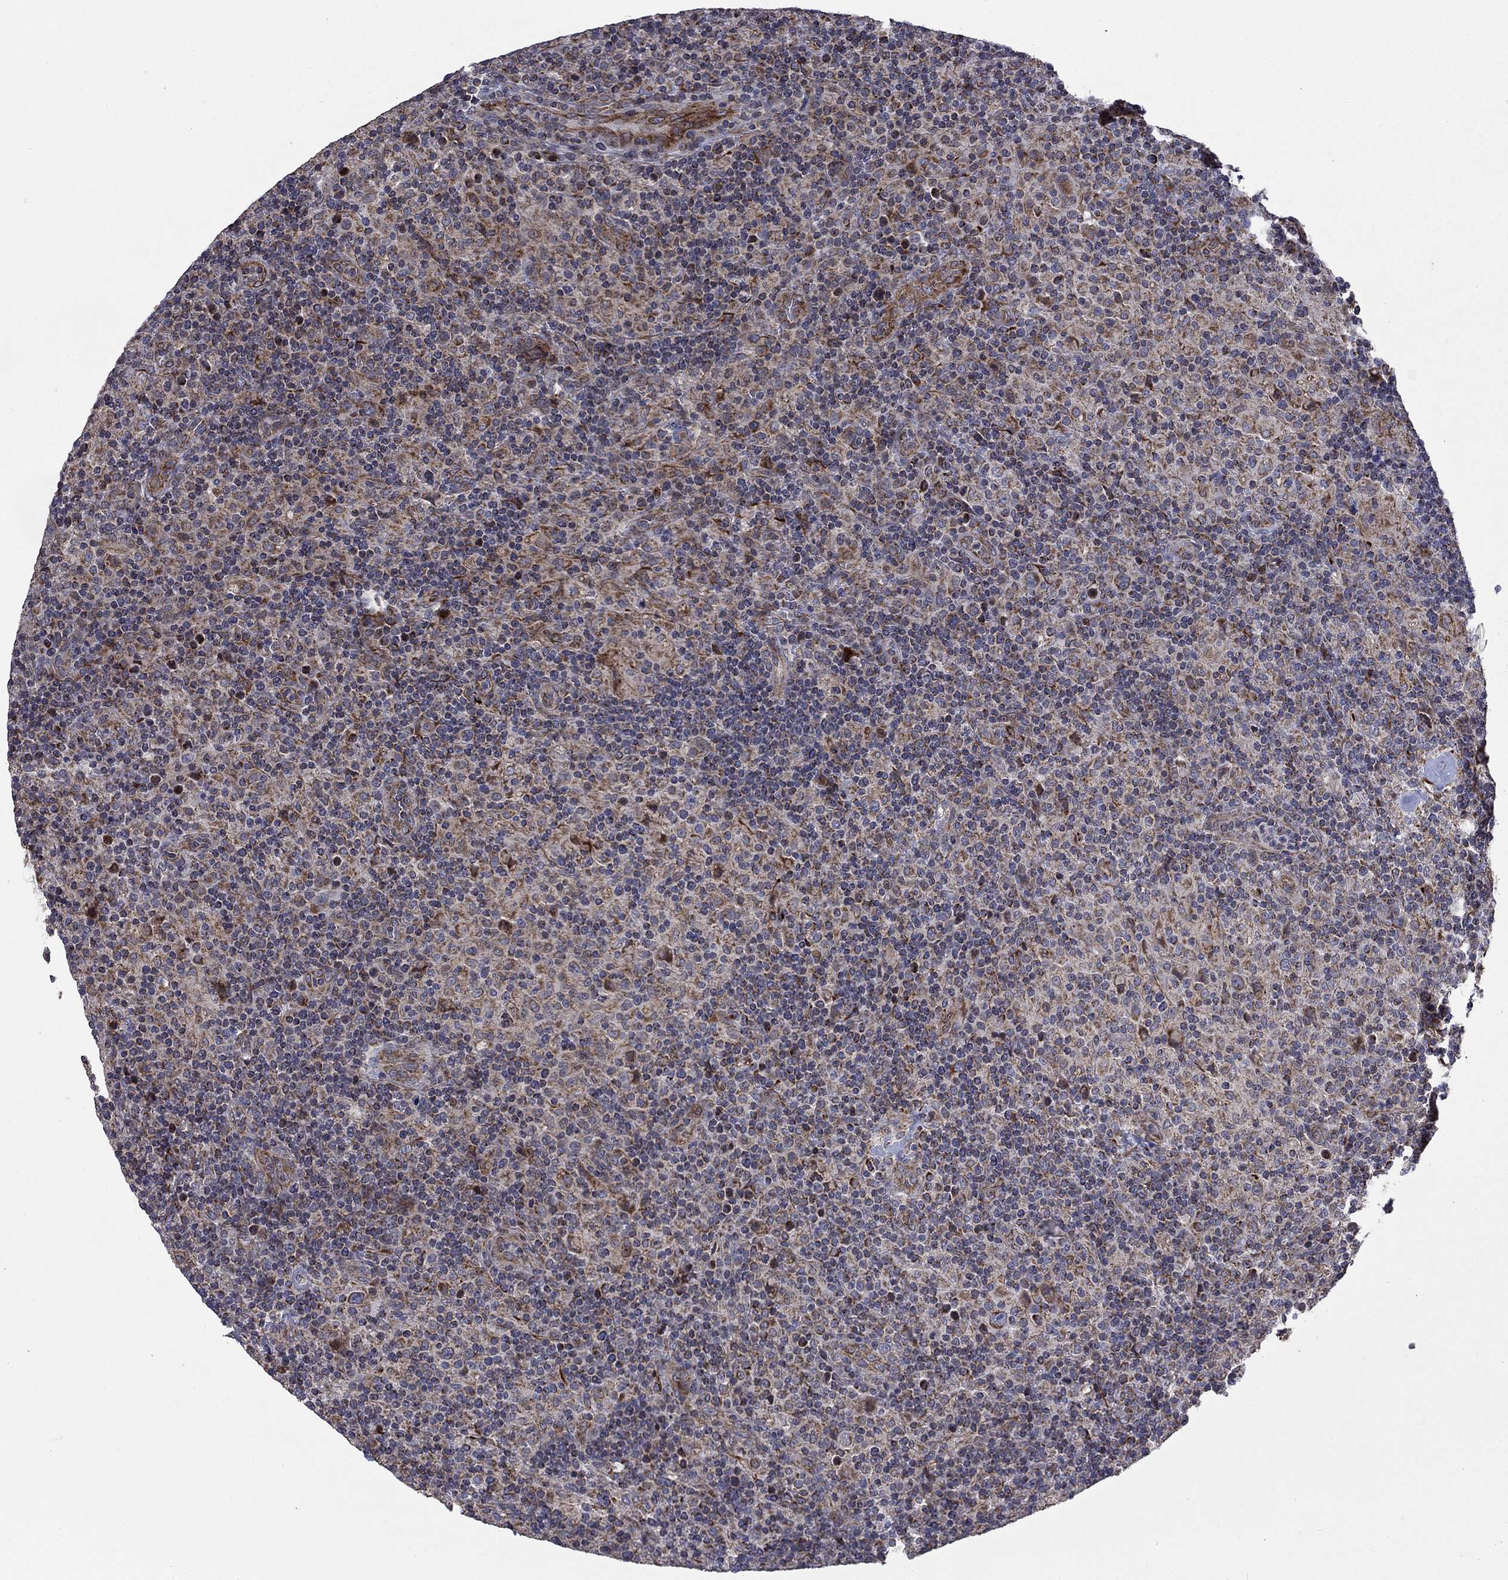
{"staining": {"intensity": "moderate", "quantity": "25%-75%", "location": "cytoplasmic/membranous"}, "tissue": "lymphoma", "cell_type": "Tumor cells", "image_type": "cancer", "snomed": [{"axis": "morphology", "description": "Hodgkin's disease, NOS"}, {"axis": "topography", "description": "Lymph node"}], "caption": "A micrograph showing moderate cytoplasmic/membranous staining in about 25%-75% of tumor cells in Hodgkin's disease, as visualized by brown immunohistochemical staining.", "gene": "NDUFC1", "patient": {"sex": "male", "age": 70}}